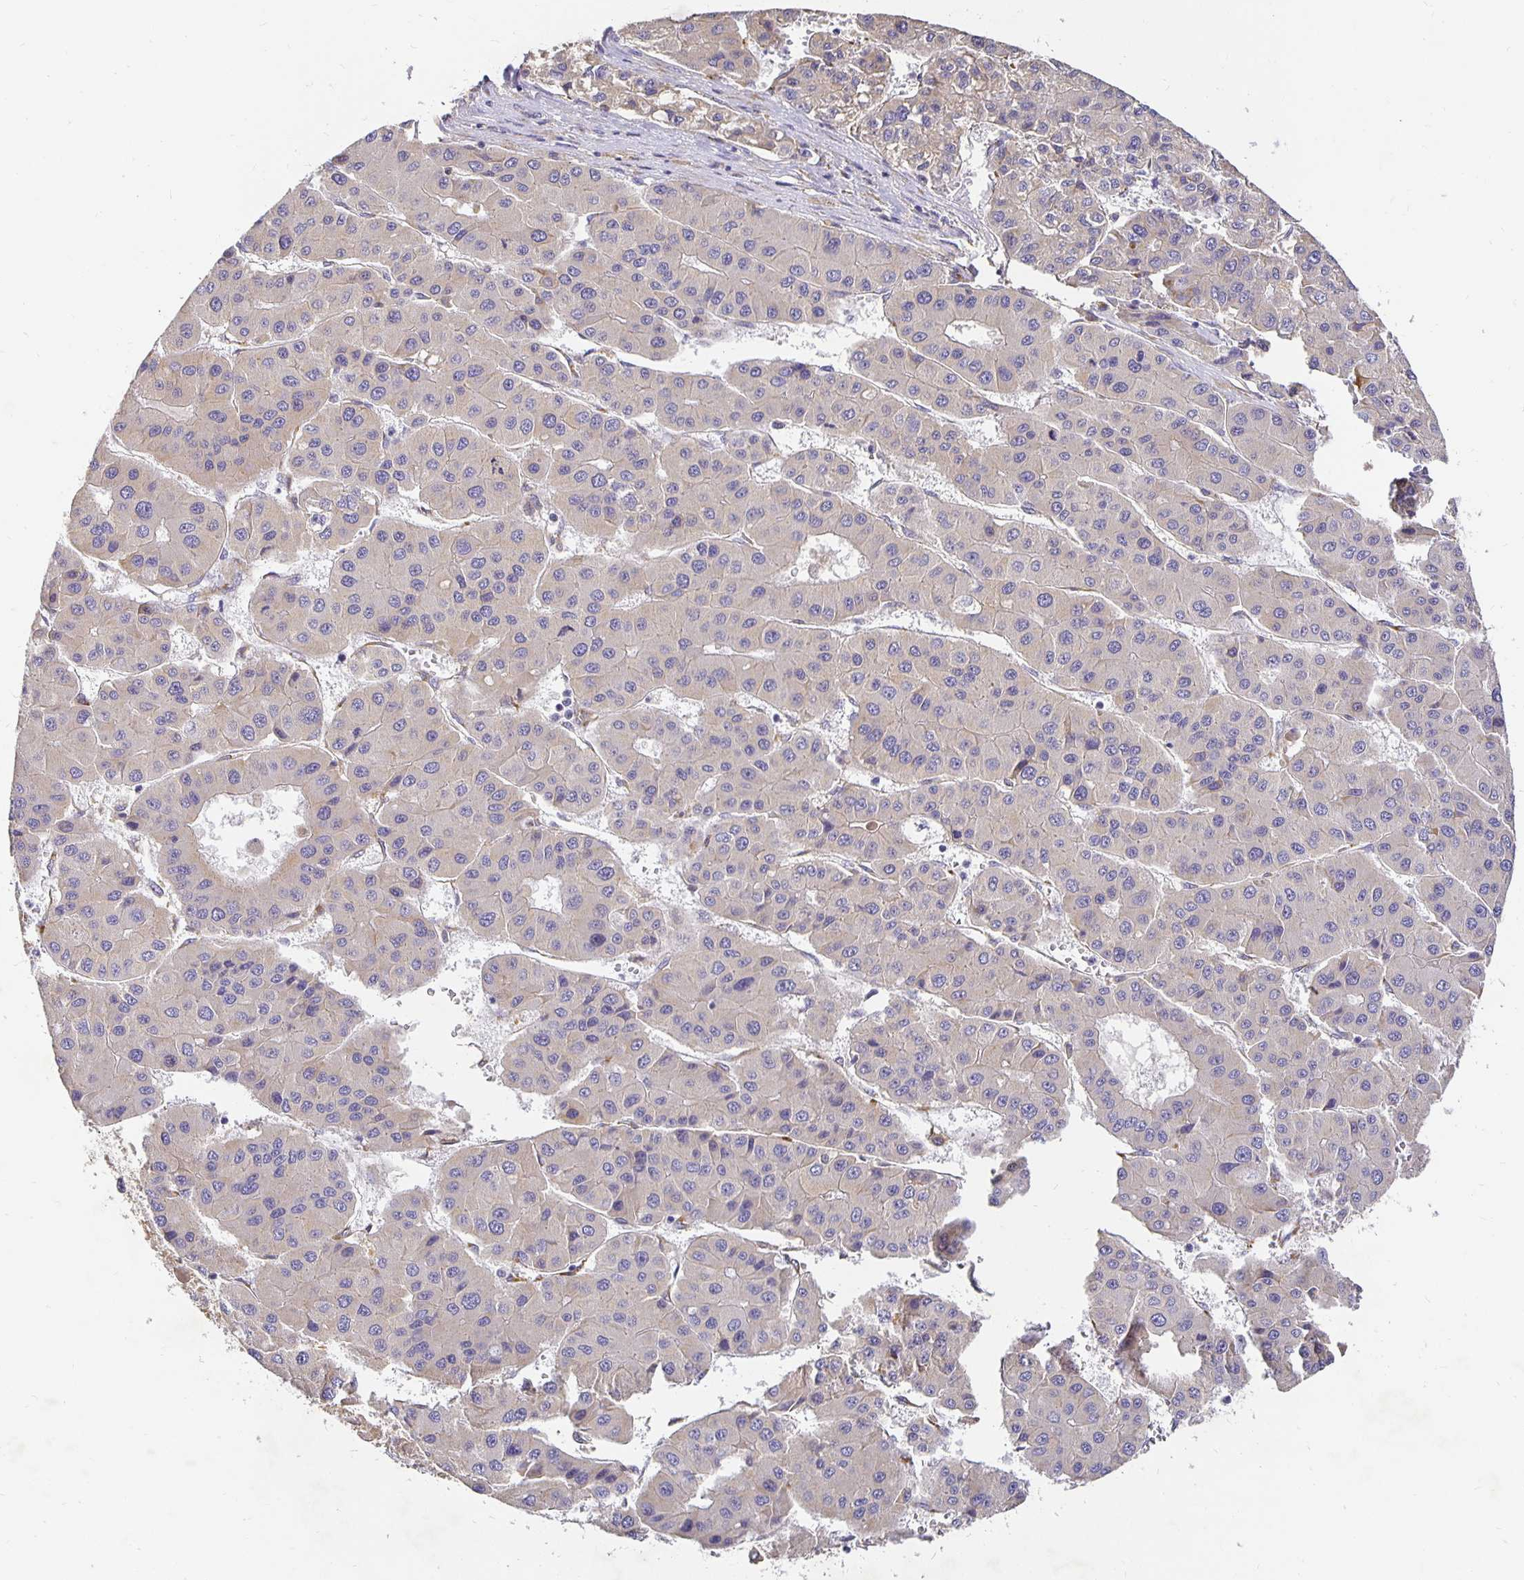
{"staining": {"intensity": "weak", "quantity": "25%-75%", "location": "cytoplasmic/membranous"}, "tissue": "liver cancer", "cell_type": "Tumor cells", "image_type": "cancer", "snomed": [{"axis": "morphology", "description": "Carcinoma, Hepatocellular, NOS"}, {"axis": "topography", "description": "Liver"}], "caption": "High-magnification brightfield microscopy of liver cancer stained with DAB (3,3'-diaminobenzidine) (brown) and counterstained with hematoxylin (blue). tumor cells exhibit weak cytoplasmic/membranous positivity is appreciated in approximately25%-75% of cells.", "gene": "PLOD1", "patient": {"sex": "male", "age": 73}}